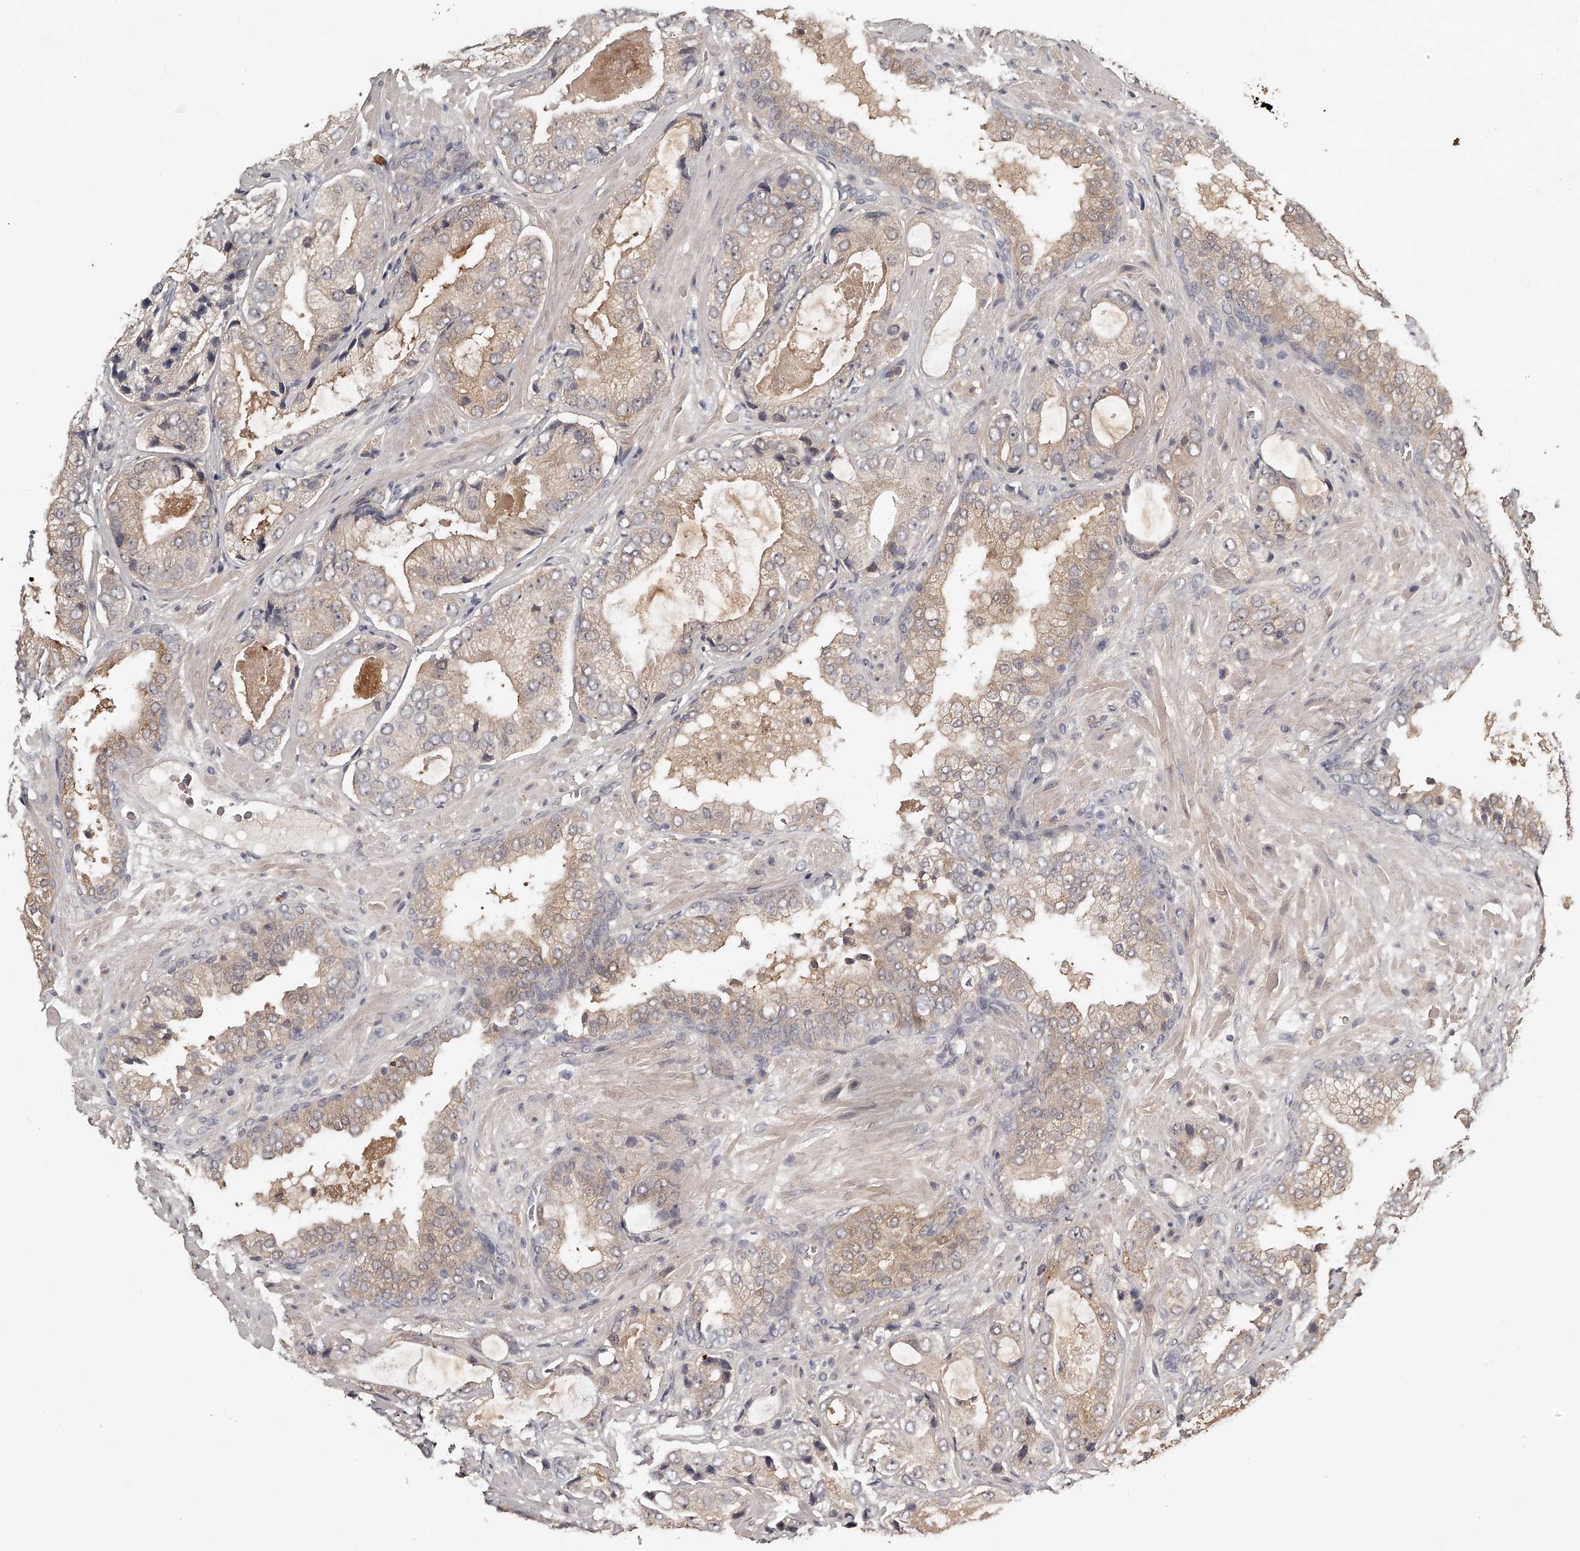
{"staining": {"intensity": "moderate", "quantity": "<25%", "location": "cytoplasmic/membranous"}, "tissue": "prostate cancer", "cell_type": "Tumor cells", "image_type": "cancer", "snomed": [{"axis": "morphology", "description": "Normal tissue, NOS"}, {"axis": "morphology", "description": "Adenocarcinoma, High grade"}, {"axis": "topography", "description": "Prostate"}, {"axis": "topography", "description": "Peripheral nerve tissue"}], "caption": "Prostate cancer (adenocarcinoma (high-grade)) stained with immunohistochemistry (IHC) displays moderate cytoplasmic/membranous staining in about <25% of tumor cells.", "gene": "GGCT", "patient": {"sex": "male", "age": 59}}